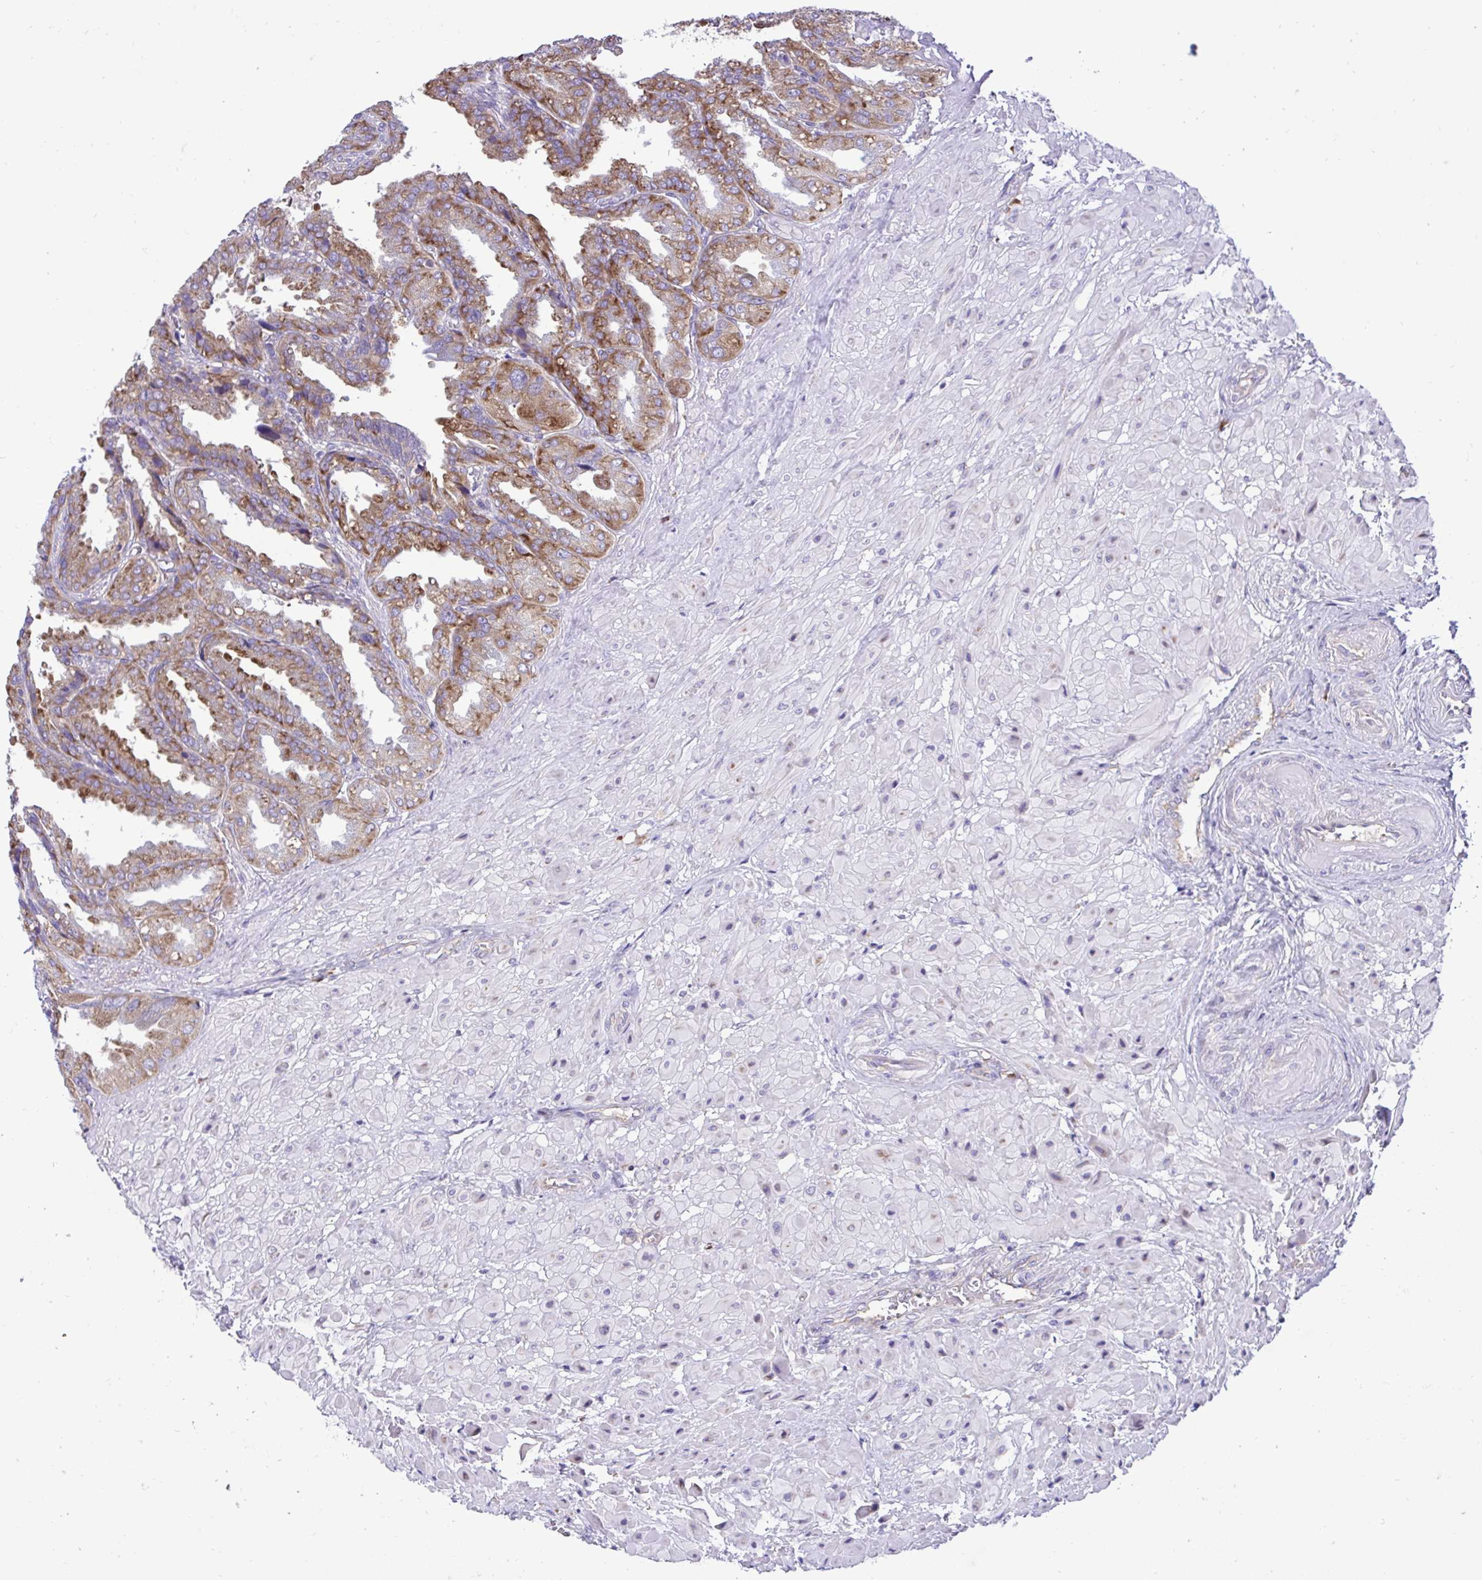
{"staining": {"intensity": "moderate", "quantity": ">75%", "location": "cytoplasmic/membranous"}, "tissue": "seminal vesicle", "cell_type": "Glandular cells", "image_type": "normal", "snomed": [{"axis": "morphology", "description": "Normal tissue, NOS"}, {"axis": "topography", "description": "Seminal veicle"}], "caption": "The micrograph demonstrates staining of normal seminal vesicle, revealing moderate cytoplasmic/membranous protein staining (brown color) within glandular cells.", "gene": "RPL7", "patient": {"sex": "male", "age": 55}}